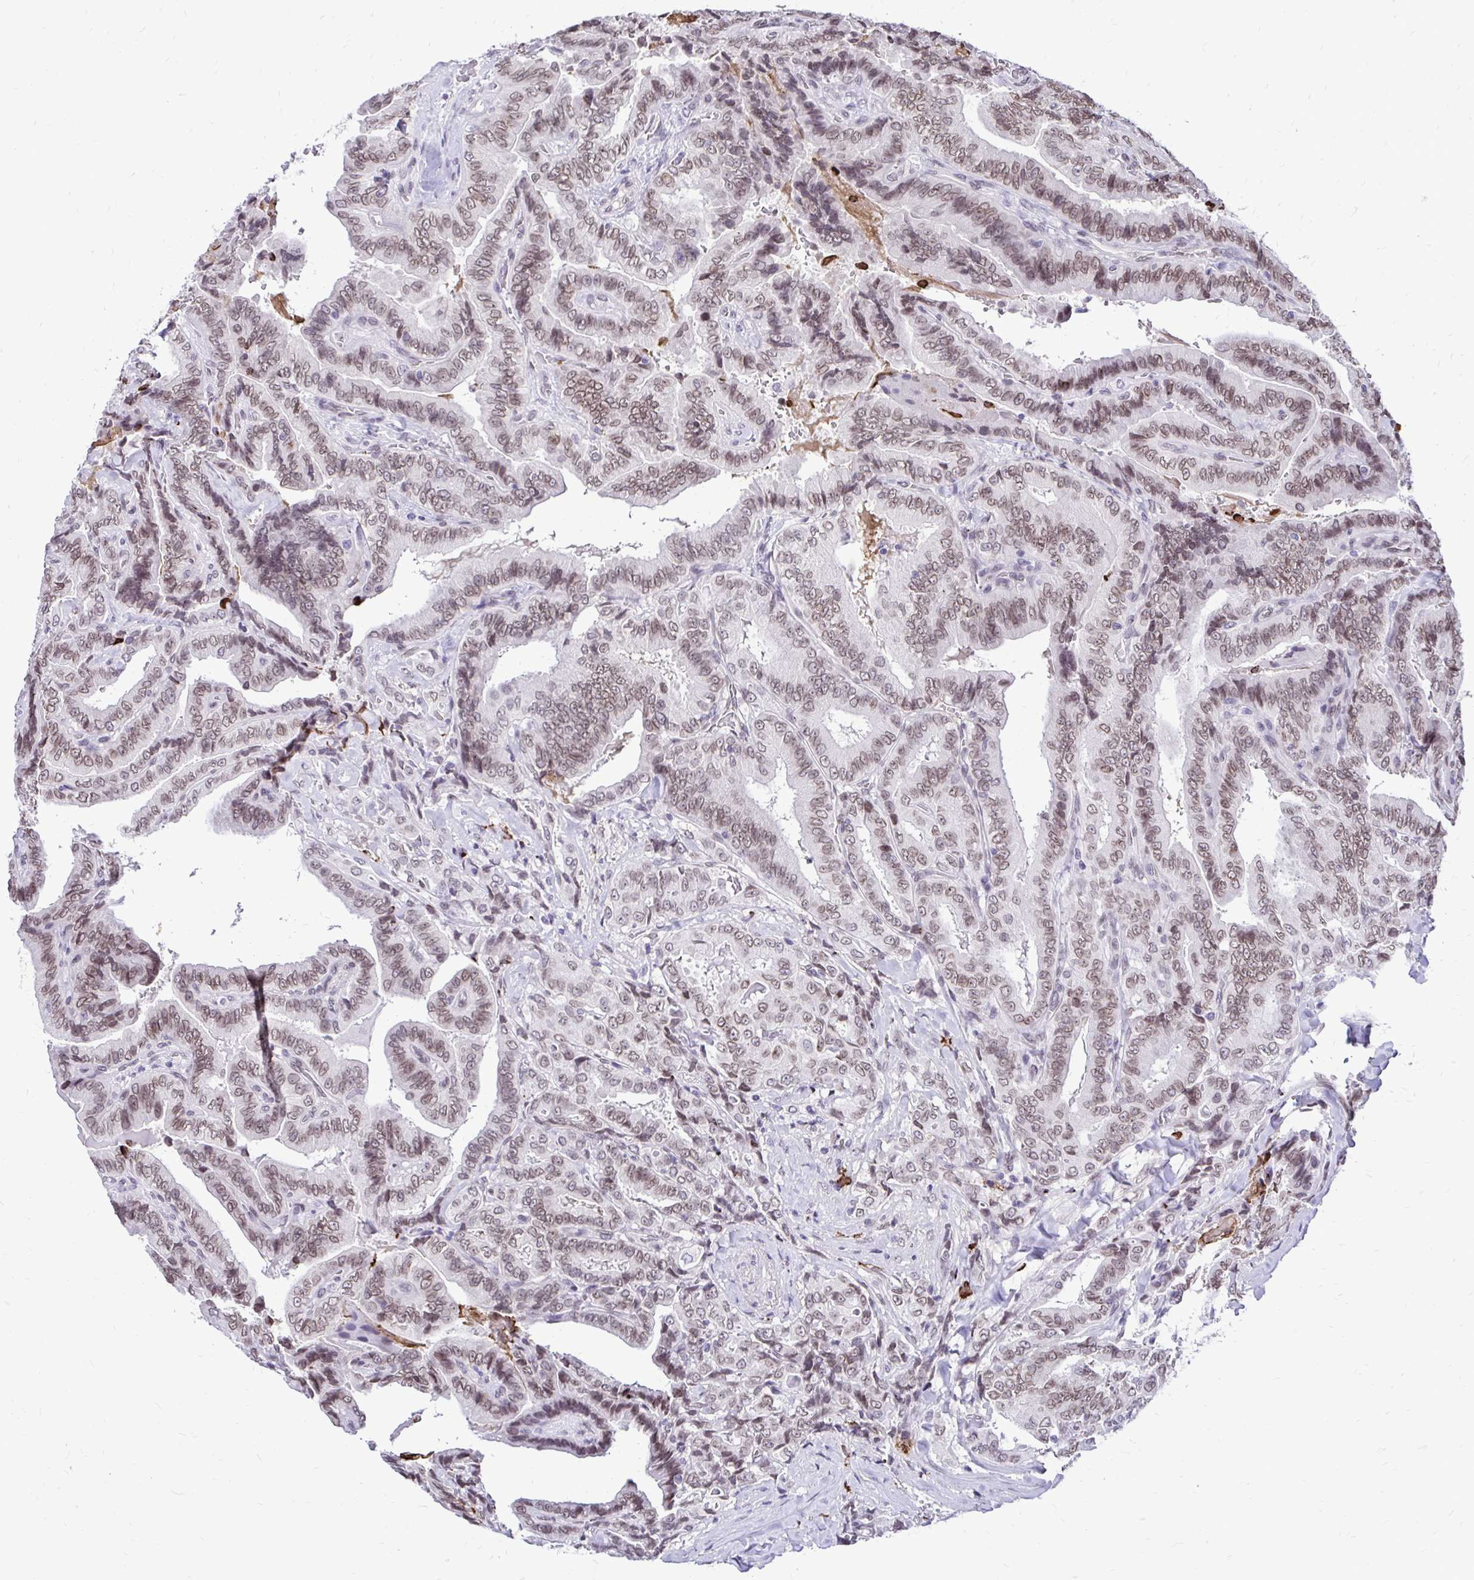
{"staining": {"intensity": "moderate", "quantity": ">75%", "location": "cytoplasmic/membranous,nuclear"}, "tissue": "thyroid cancer", "cell_type": "Tumor cells", "image_type": "cancer", "snomed": [{"axis": "morphology", "description": "Papillary adenocarcinoma, NOS"}, {"axis": "topography", "description": "Thyroid gland"}], "caption": "This micrograph shows thyroid cancer stained with immunohistochemistry (IHC) to label a protein in brown. The cytoplasmic/membranous and nuclear of tumor cells show moderate positivity for the protein. Nuclei are counter-stained blue.", "gene": "BANF1", "patient": {"sex": "male", "age": 61}}